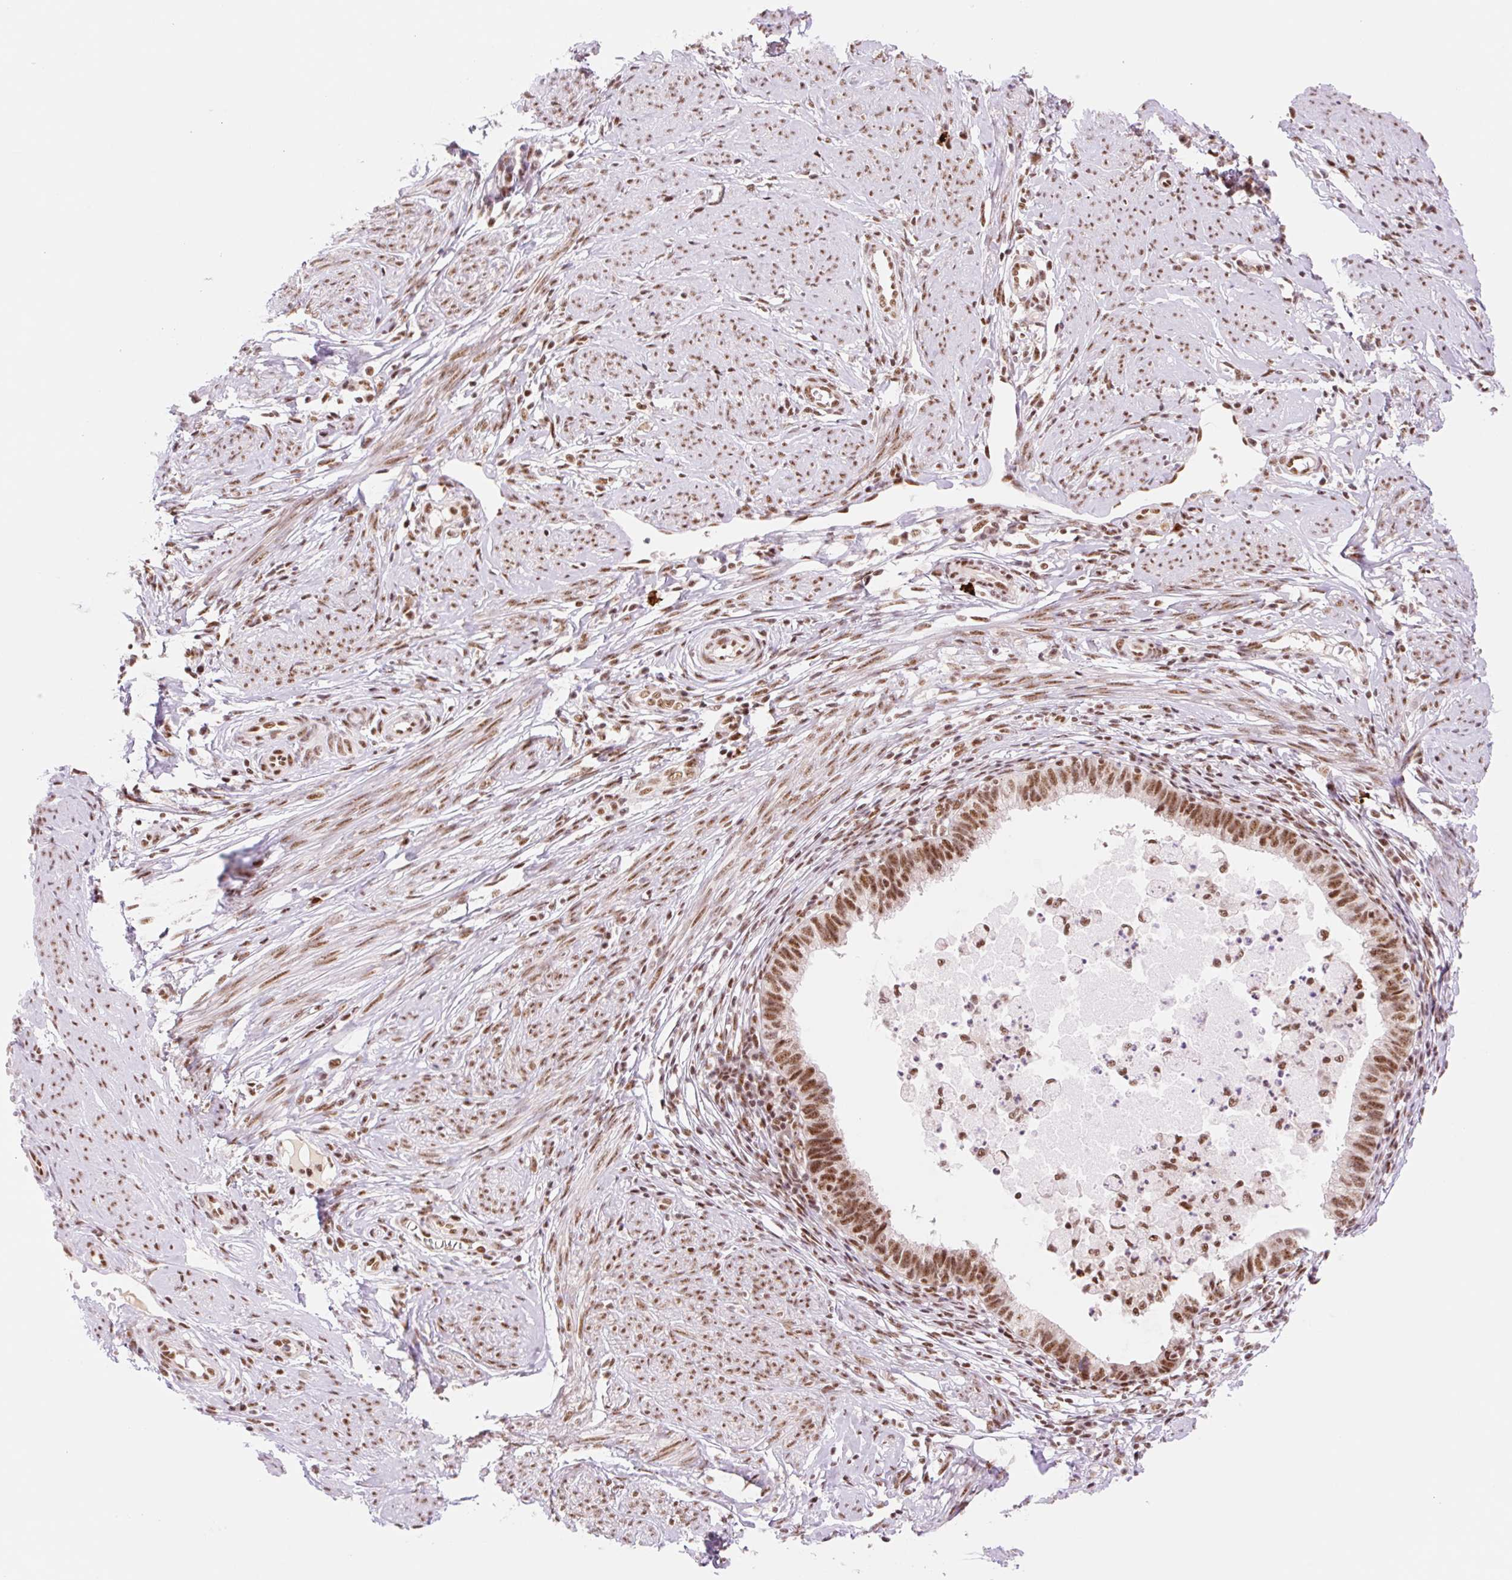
{"staining": {"intensity": "strong", "quantity": ">75%", "location": "nuclear"}, "tissue": "cervical cancer", "cell_type": "Tumor cells", "image_type": "cancer", "snomed": [{"axis": "morphology", "description": "Adenocarcinoma, NOS"}, {"axis": "topography", "description": "Cervix"}], "caption": "Immunohistochemistry (IHC) staining of cervical cancer, which reveals high levels of strong nuclear positivity in approximately >75% of tumor cells indicating strong nuclear protein positivity. The staining was performed using DAB (3,3'-diaminobenzidine) (brown) for protein detection and nuclei were counterstained in hematoxylin (blue).", "gene": "PRDM11", "patient": {"sex": "female", "age": 36}}